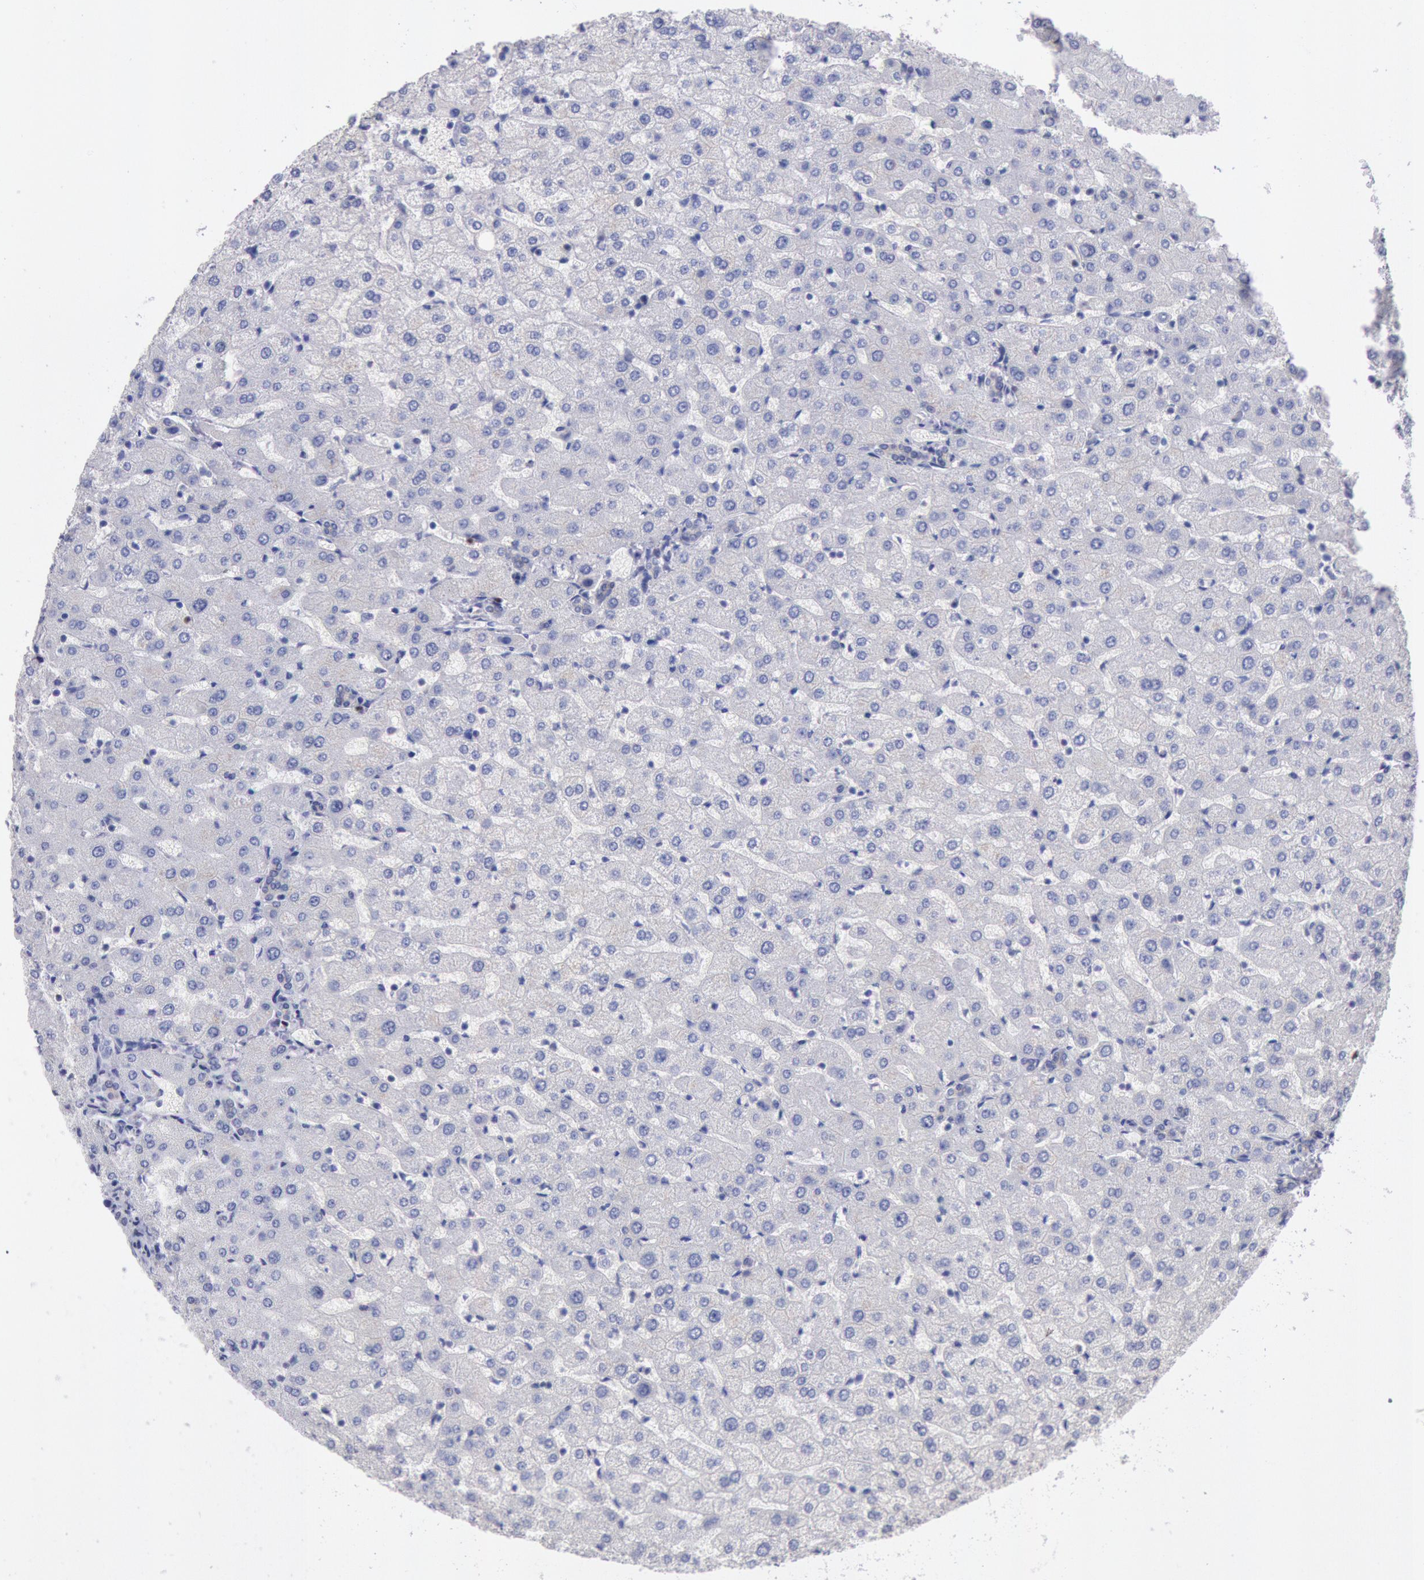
{"staining": {"intensity": "weak", "quantity": ">75%", "location": "cytoplasmic/membranous"}, "tissue": "liver", "cell_type": "Cholangiocytes", "image_type": "normal", "snomed": [{"axis": "morphology", "description": "Normal tissue, NOS"}, {"axis": "morphology", "description": "Fibrosis, NOS"}, {"axis": "topography", "description": "Liver"}], "caption": "Human liver stained with a brown dye reveals weak cytoplasmic/membranous positive expression in approximately >75% of cholangiocytes.", "gene": "RPS6KA5", "patient": {"sex": "female", "age": 29}}